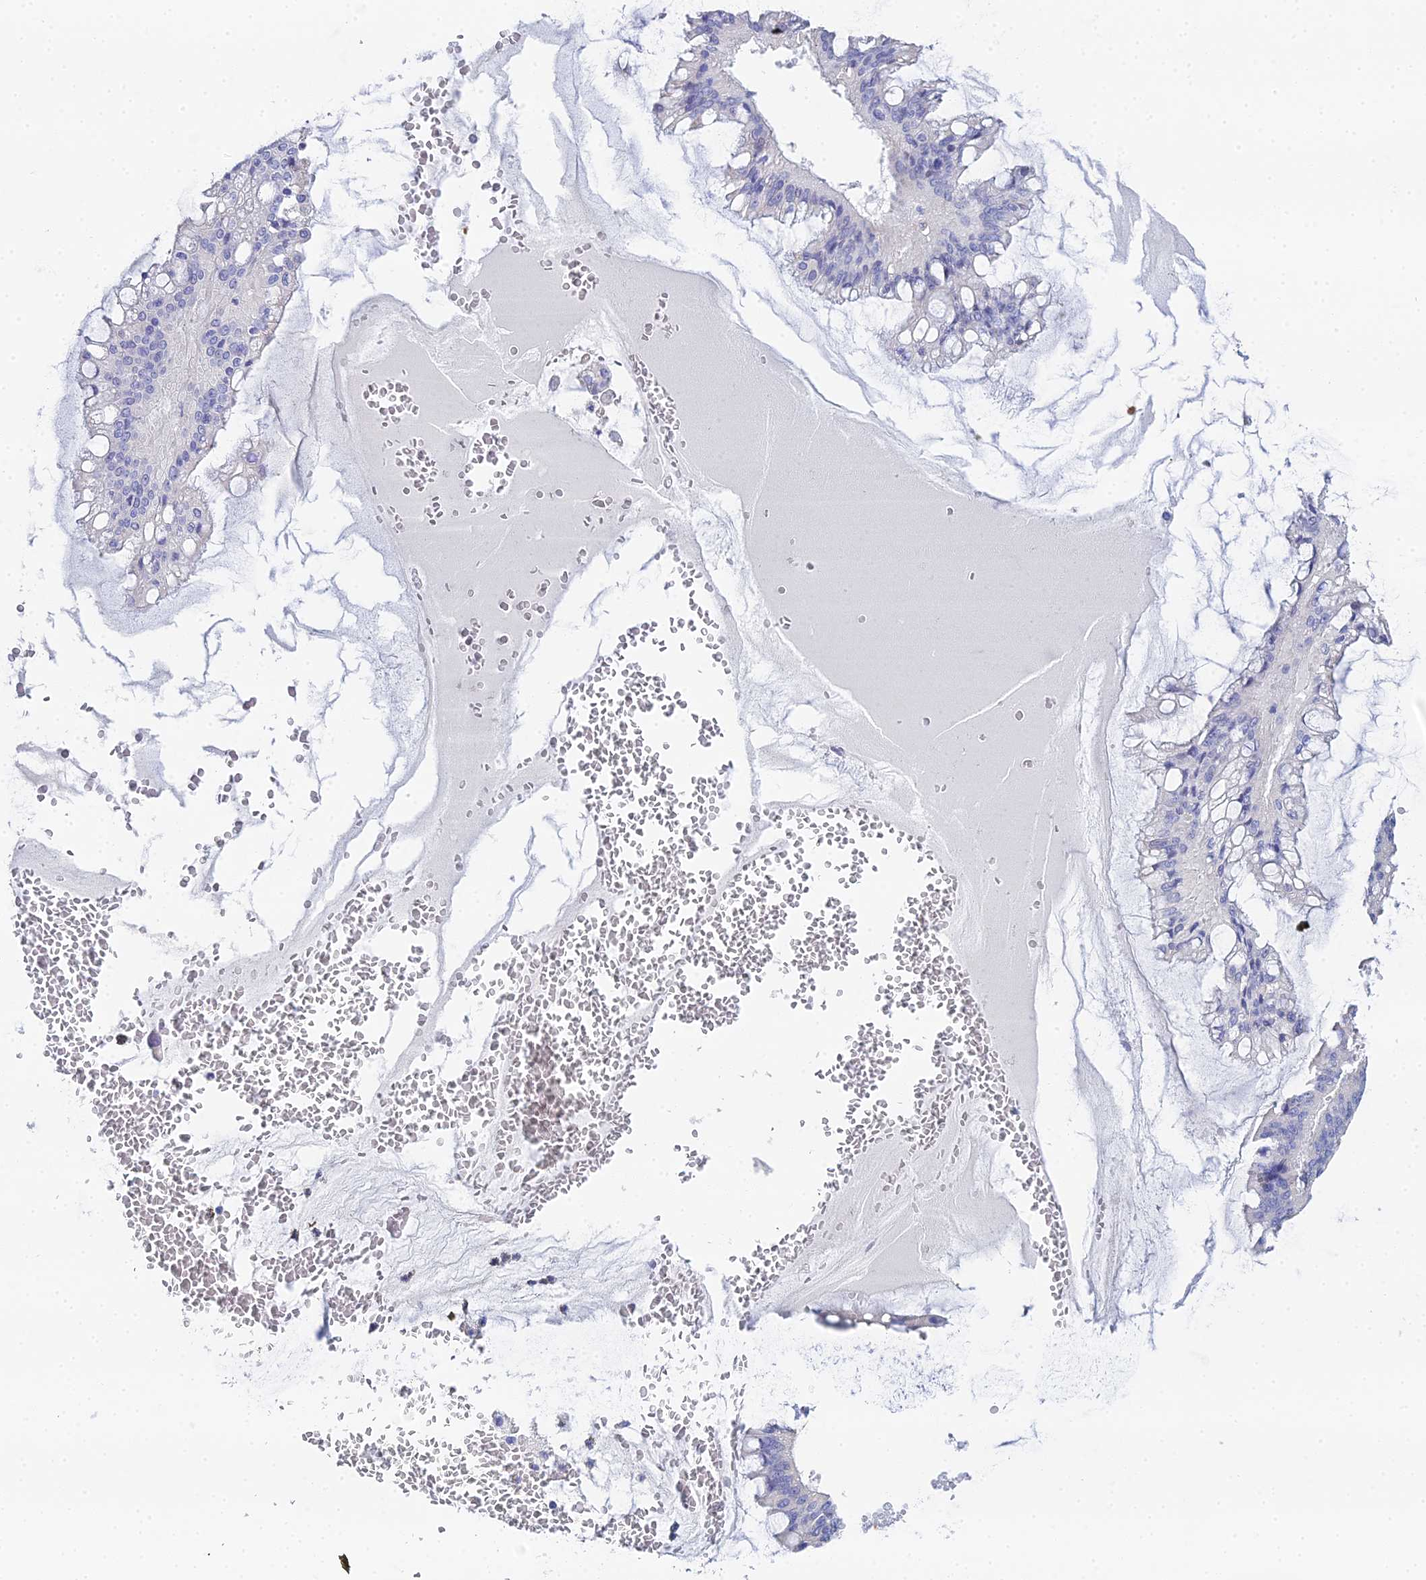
{"staining": {"intensity": "negative", "quantity": "none", "location": "none"}, "tissue": "ovarian cancer", "cell_type": "Tumor cells", "image_type": "cancer", "snomed": [{"axis": "morphology", "description": "Cystadenocarcinoma, mucinous, NOS"}, {"axis": "topography", "description": "Ovary"}], "caption": "Immunohistochemical staining of human ovarian mucinous cystadenocarcinoma shows no significant positivity in tumor cells.", "gene": "OCM", "patient": {"sex": "female", "age": 73}}